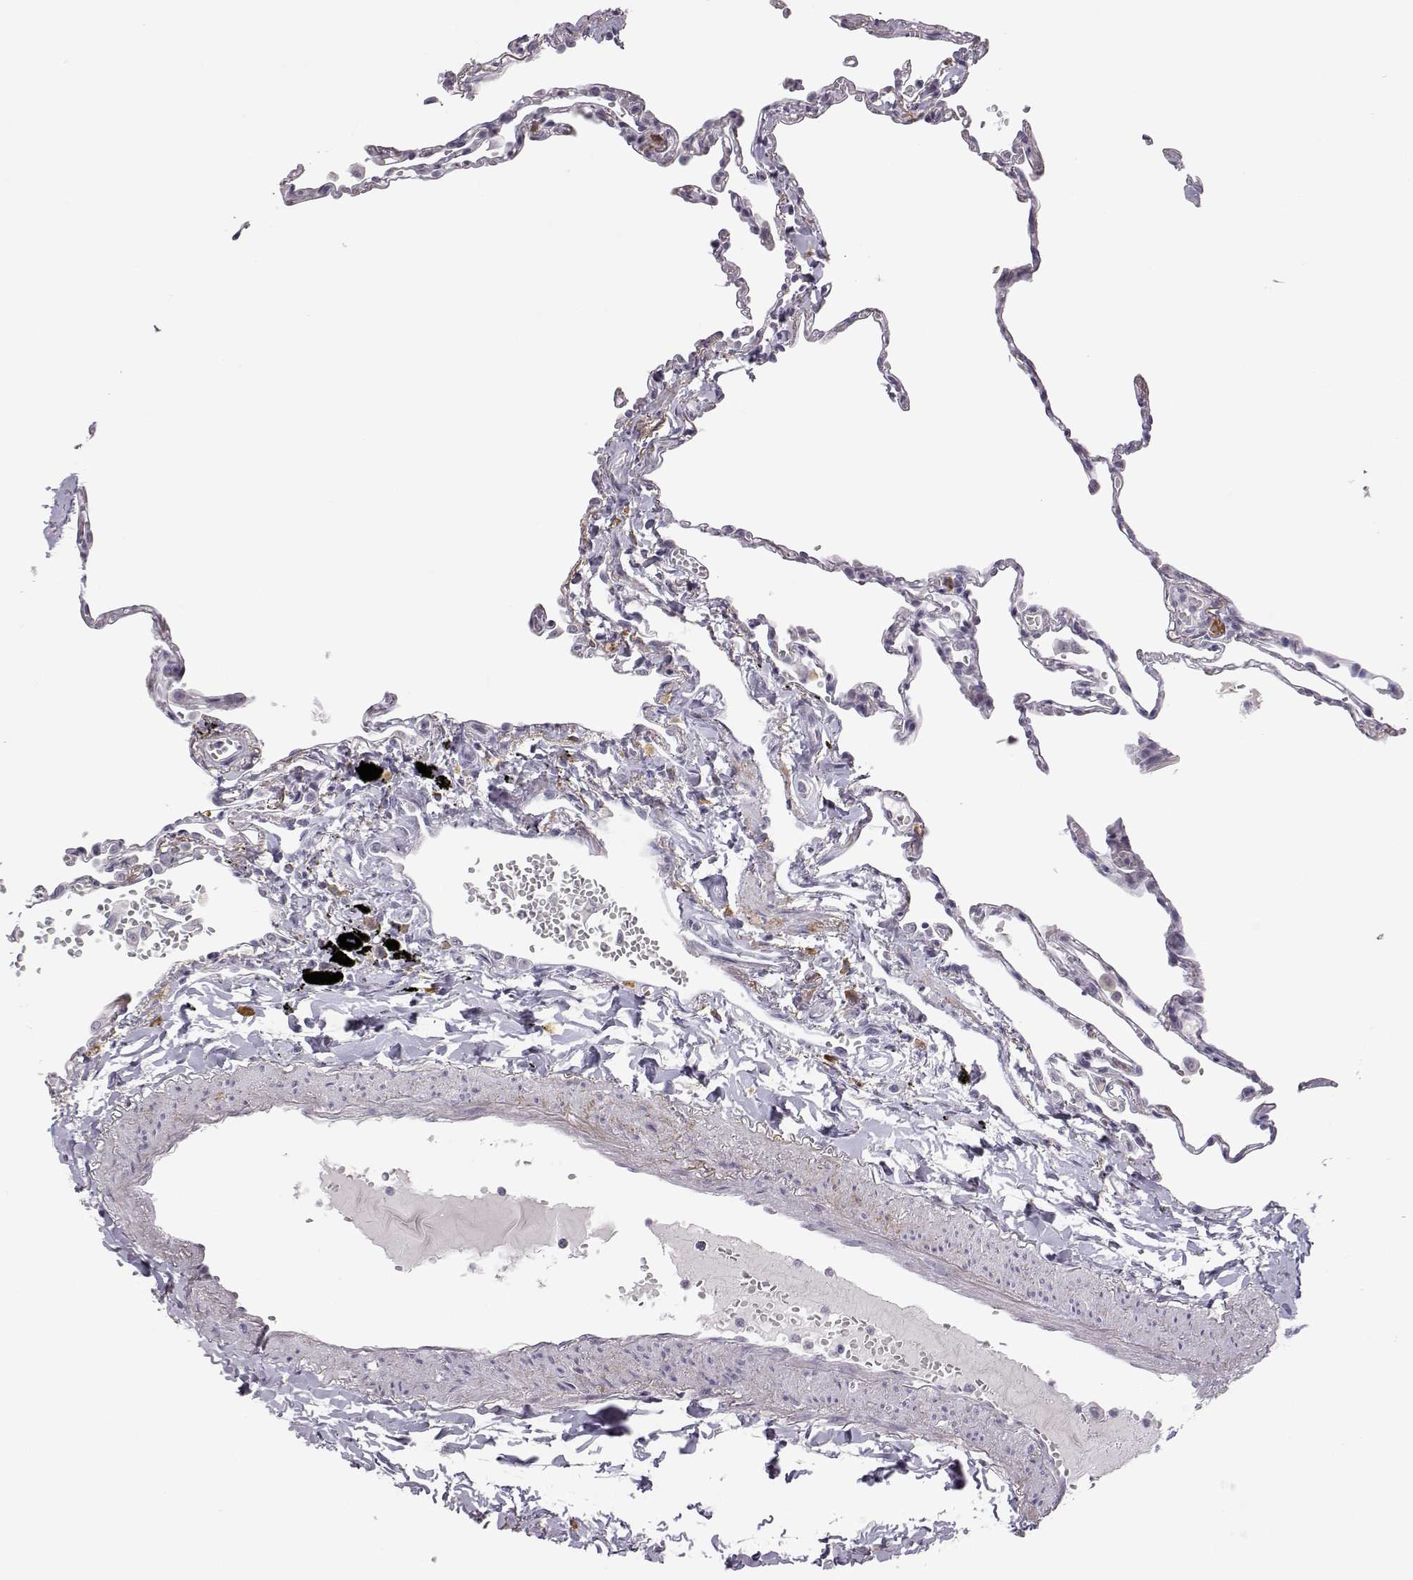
{"staining": {"intensity": "negative", "quantity": "none", "location": "none"}, "tissue": "lung", "cell_type": "Alveolar cells", "image_type": "normal", "snomed": [{"axis": "morphology", "description": "Normal tissue, NOS"}, {"axis": "topography", "description": "Lung"}], "caption": "An immunohistochemistry photomicrograph of unremarkable lung is shown. There is no staining in alveolar cells of lung.", "gene": "VGF", "patient": {"sex": "male", "age": 78}}